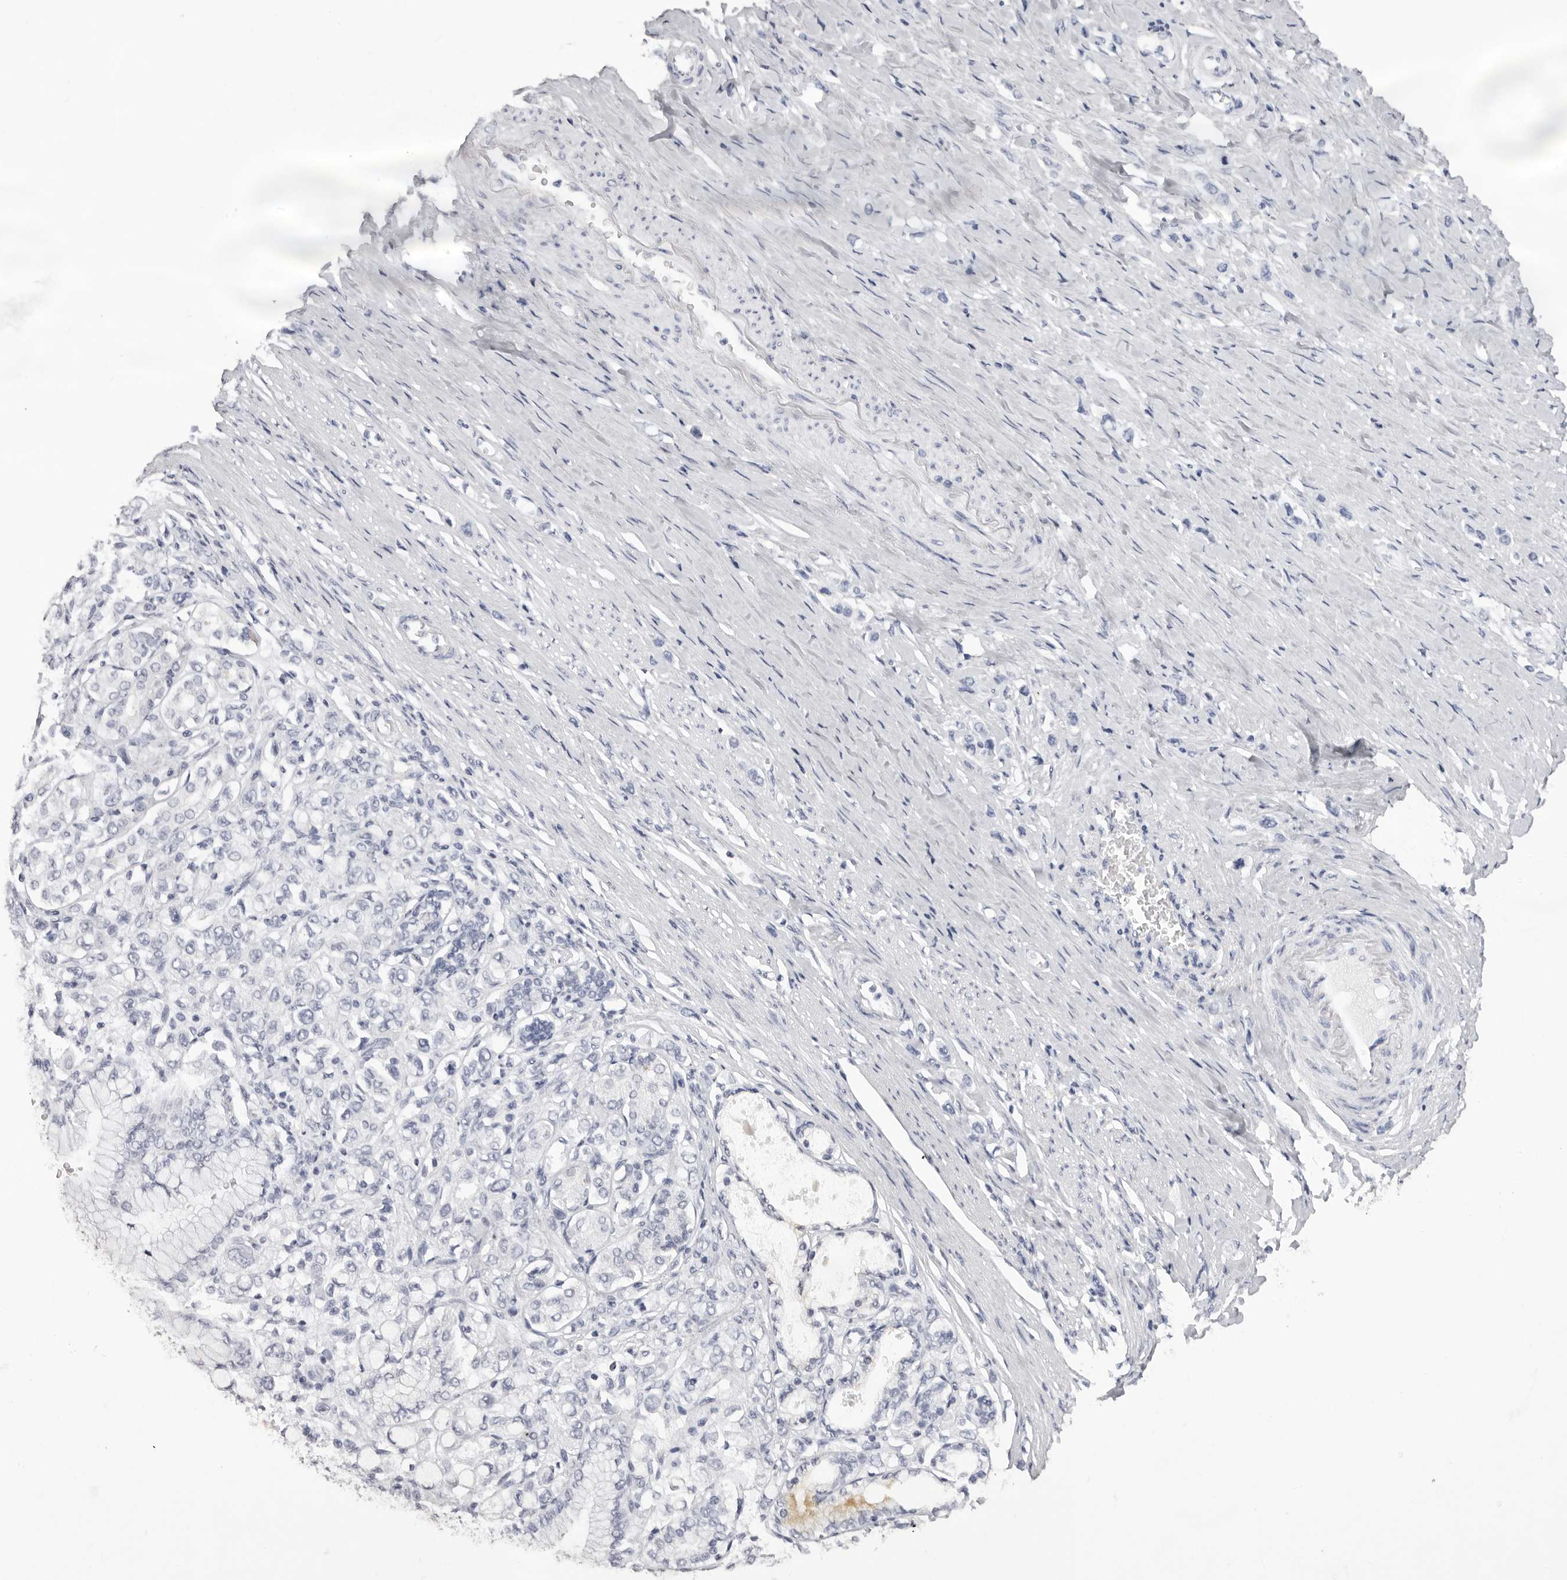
{"staining": {"intensity": "negative", "quantity": "none", "location": "none"}, "tissue": "stomach cancer", "cell_type": "Tumor cells", "image_type": "cancer", "snomed": [{"axis": "morphology", "description": "Adenocarcinoma, NOS"}, {"axis": "topography", "description": "Stomach"}], "caption": "The micrograph displays no staining of tumor cells in stomach cancer.", "gene": "CST1", "patient": {"sex": "female", "age": 65}}